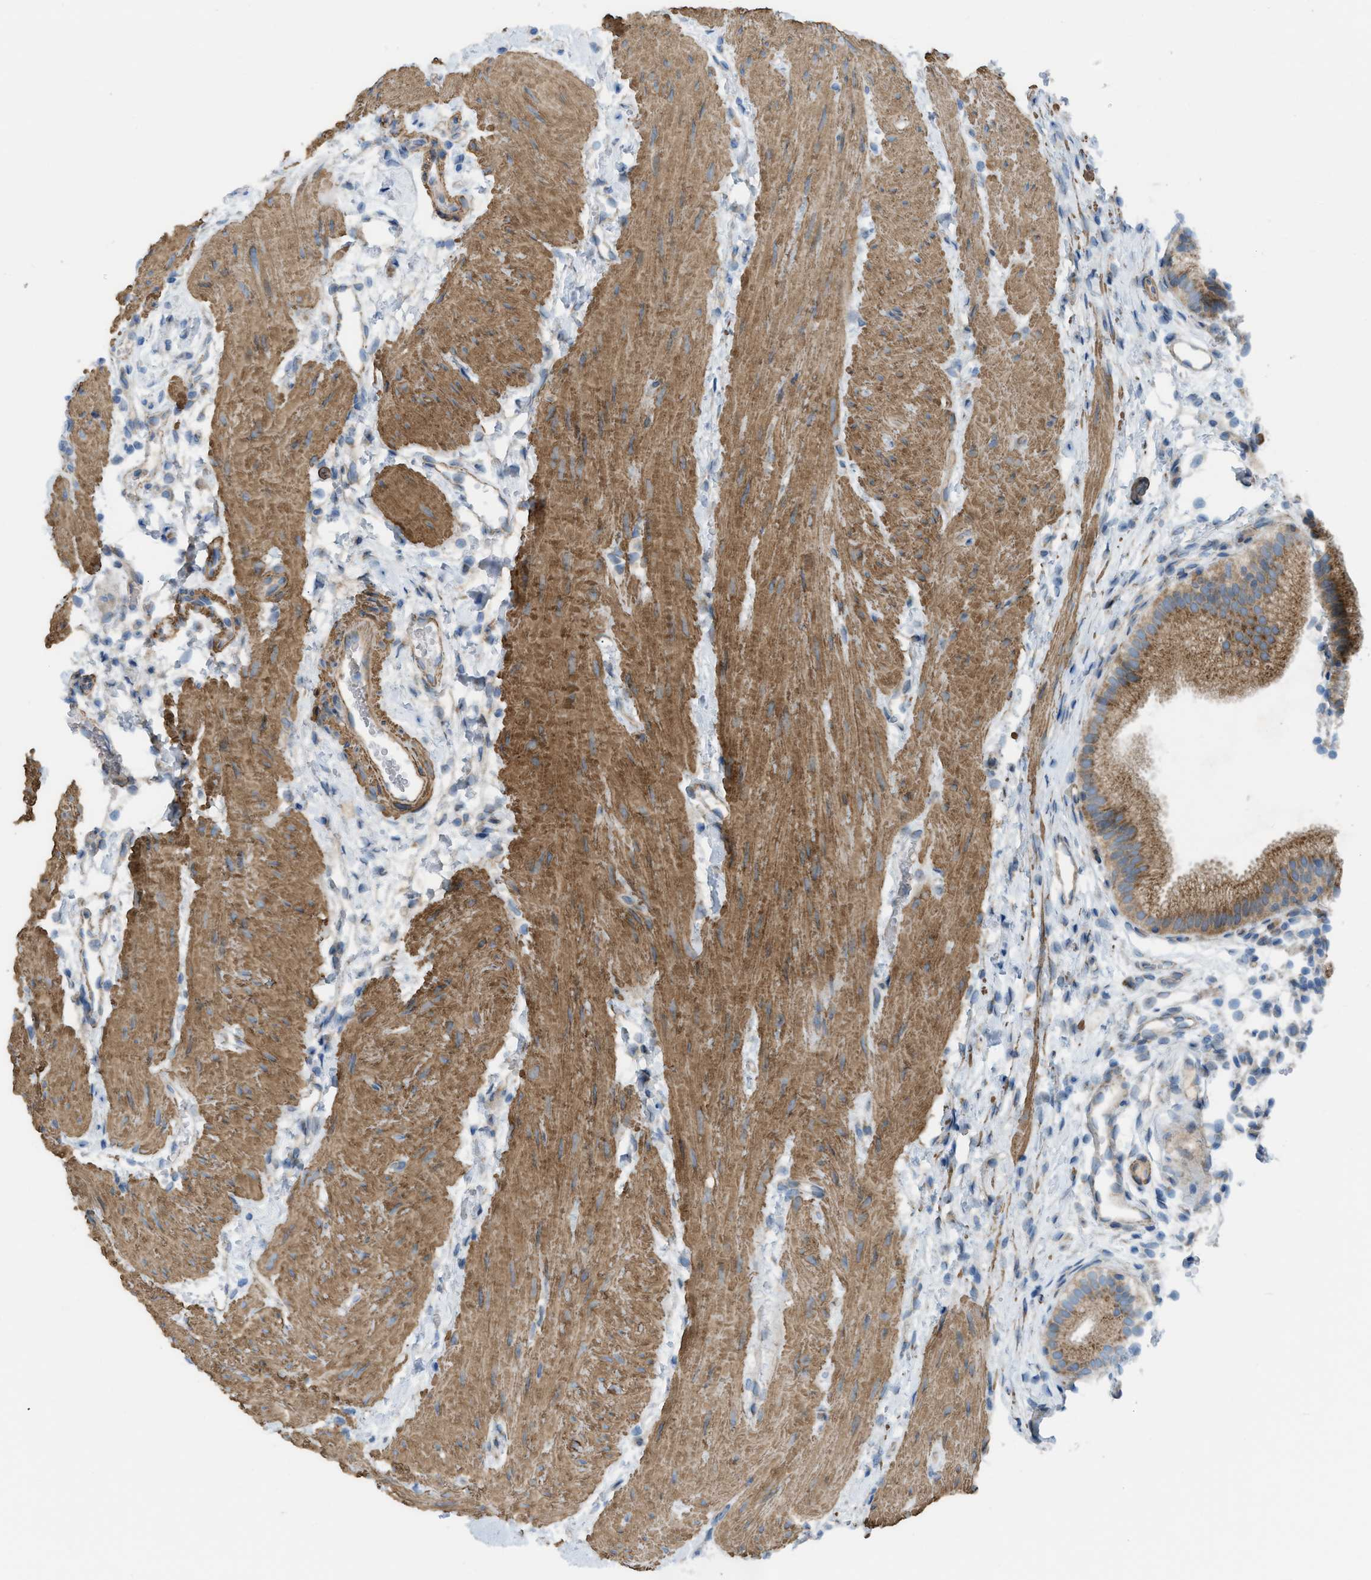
{"staining": {"intensity": "strong", "quantity": ">75%", "location": "cytoplasmic/membranous"}, "tissue": "gallbladder", "cell_type": "Glandular cells", "image_type": "normal", "snomed": [{"axis": "morphology", "description": "Normal tissue, NOS"}, {"axis": "topography", "description": "Gallbladder"}], "caption": "Immunohistochemical staining of benign human gallbladder reveals strong cytoplasmic/membranous protein expression in approximately >75% of glandular cells. The protein is stained brown, and the nuclei are stained in blue (DAB (3,3'-diaminobenzidine) IHC with brightfield microscopy, high magnification).", "gene": "BMPR1A", "patient": {"sex": "female", "age": 26}}